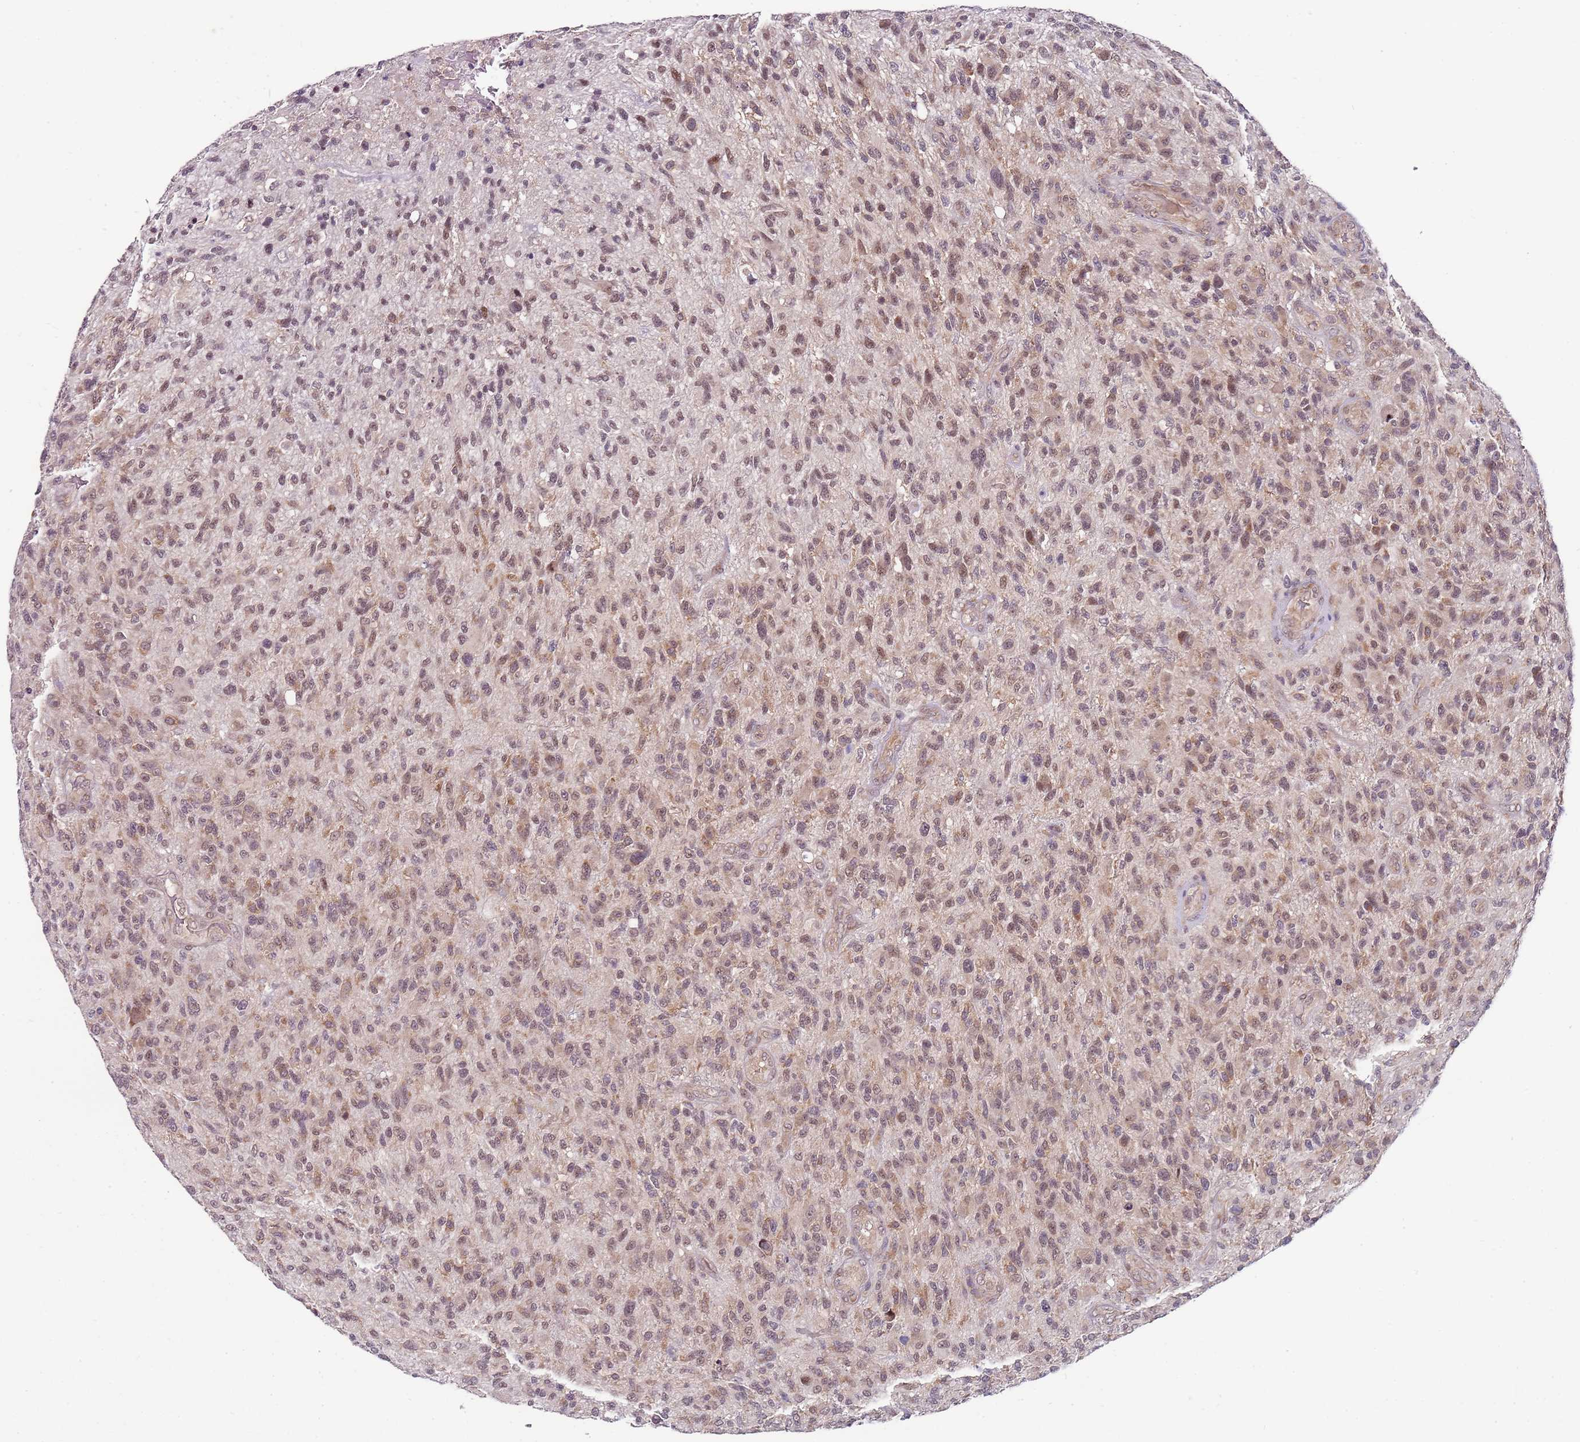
{"staining": {"intensity": "weak", "quantity": ">75%", "location": "cytoplasmic/membranous,nuclear"}, "tissue": "glioma", "cell_type": "Tumor cells", "image_type": "cancer", "snomed": [{"axis": "morphology", "description": "Glioma, malignant, High grade"}, {"axis": "topography", "description": "Brain"}], "caption": "An immunohistochemistry (IHC) photomicrograph of tumor tissue is shown. Protein staining in brown highlights weak cytoplasmic/membranous and nuclear positivity in malignant high-grade glioma within tumor cells.", "gene": "FBXL22", "patient": {"sex": "male", "age": 47}}